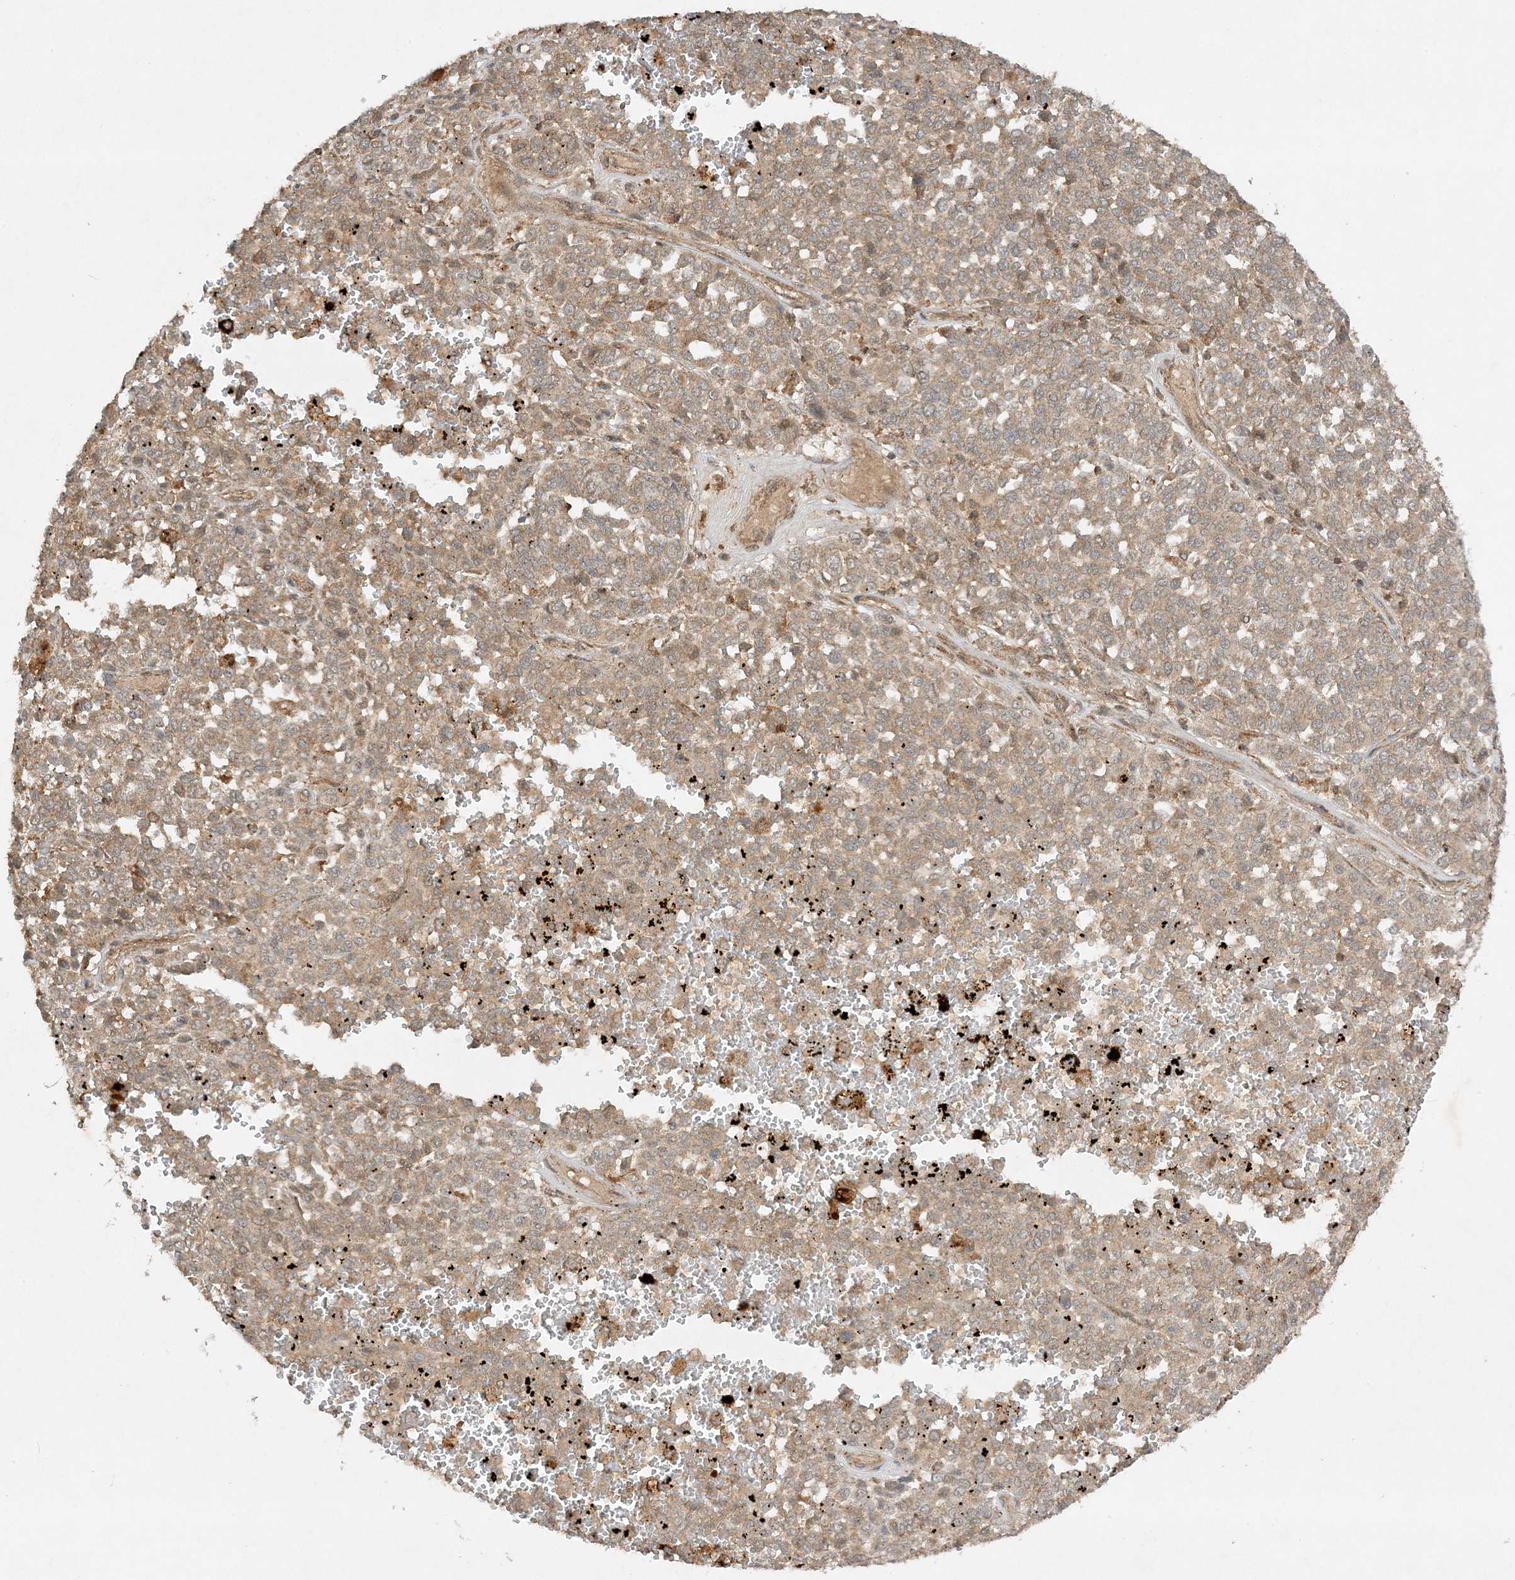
{"staining": {"intensity": "weak", "quantity": ">75%", "location": "cytoplasmic/membranous"}, "tissue": "melanoma", "cell_type": "Tumor cells", "image_type": "cancer", "snomed": [{"axis": "morphology", "description": "Malignant melanoma, Metastatic site"}, {"axis": "topography", "description": "Pancreas"}], "caption": "A brown stain highlights weak cytoplasmic/membranous staining of a protein in melanoma tumor cells.", "gene": "XRN1", "patient": {"sex": "female", "age": 30}}